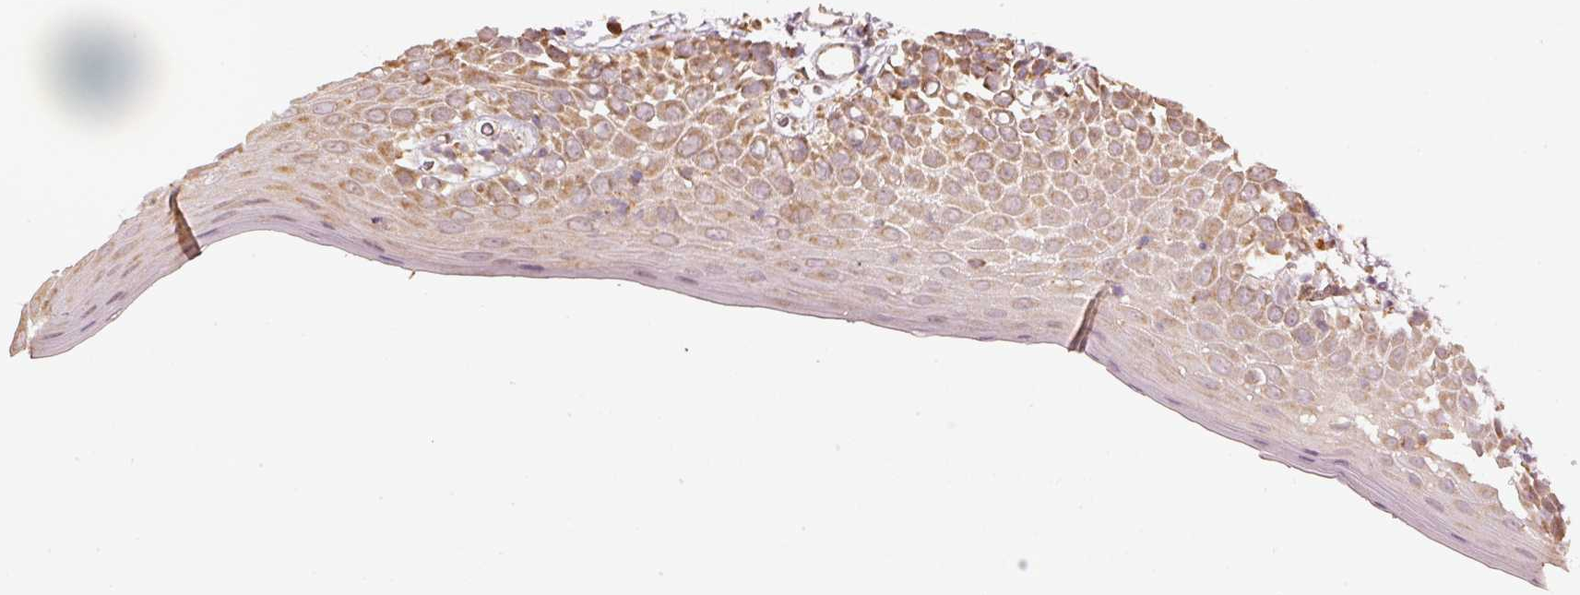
{"staining": {"intensity": "moderate", "quantity": ">75%", "location": "cytoplasmic/membranous,nuclear"}, "tissue": "oral mucosa", "cell_type": "Squamous epithelial cells", "image_type": "normal", "snomed": [{"axis": "morphology", "description": "Normal tissue, NOS"}, {"axis": "morphology", "description": "Squamous cell carcinoma, NOS"}, {"axis": "topography", "description": "Oral tissue"}, {"axis": "topography", "description": "Tounge, NOS"}, {"axis": "topography", "description": "Head-Neck"}], "caption": "Moderate cytoplasmic/membranous,nuclear staining for a protein is present in about >75% of squamous epithelial cells of unremarkable oral mucosa using immunohistochemistry.", "gene": "RAB35", "patient": {"sex": "male", "age": 76}}